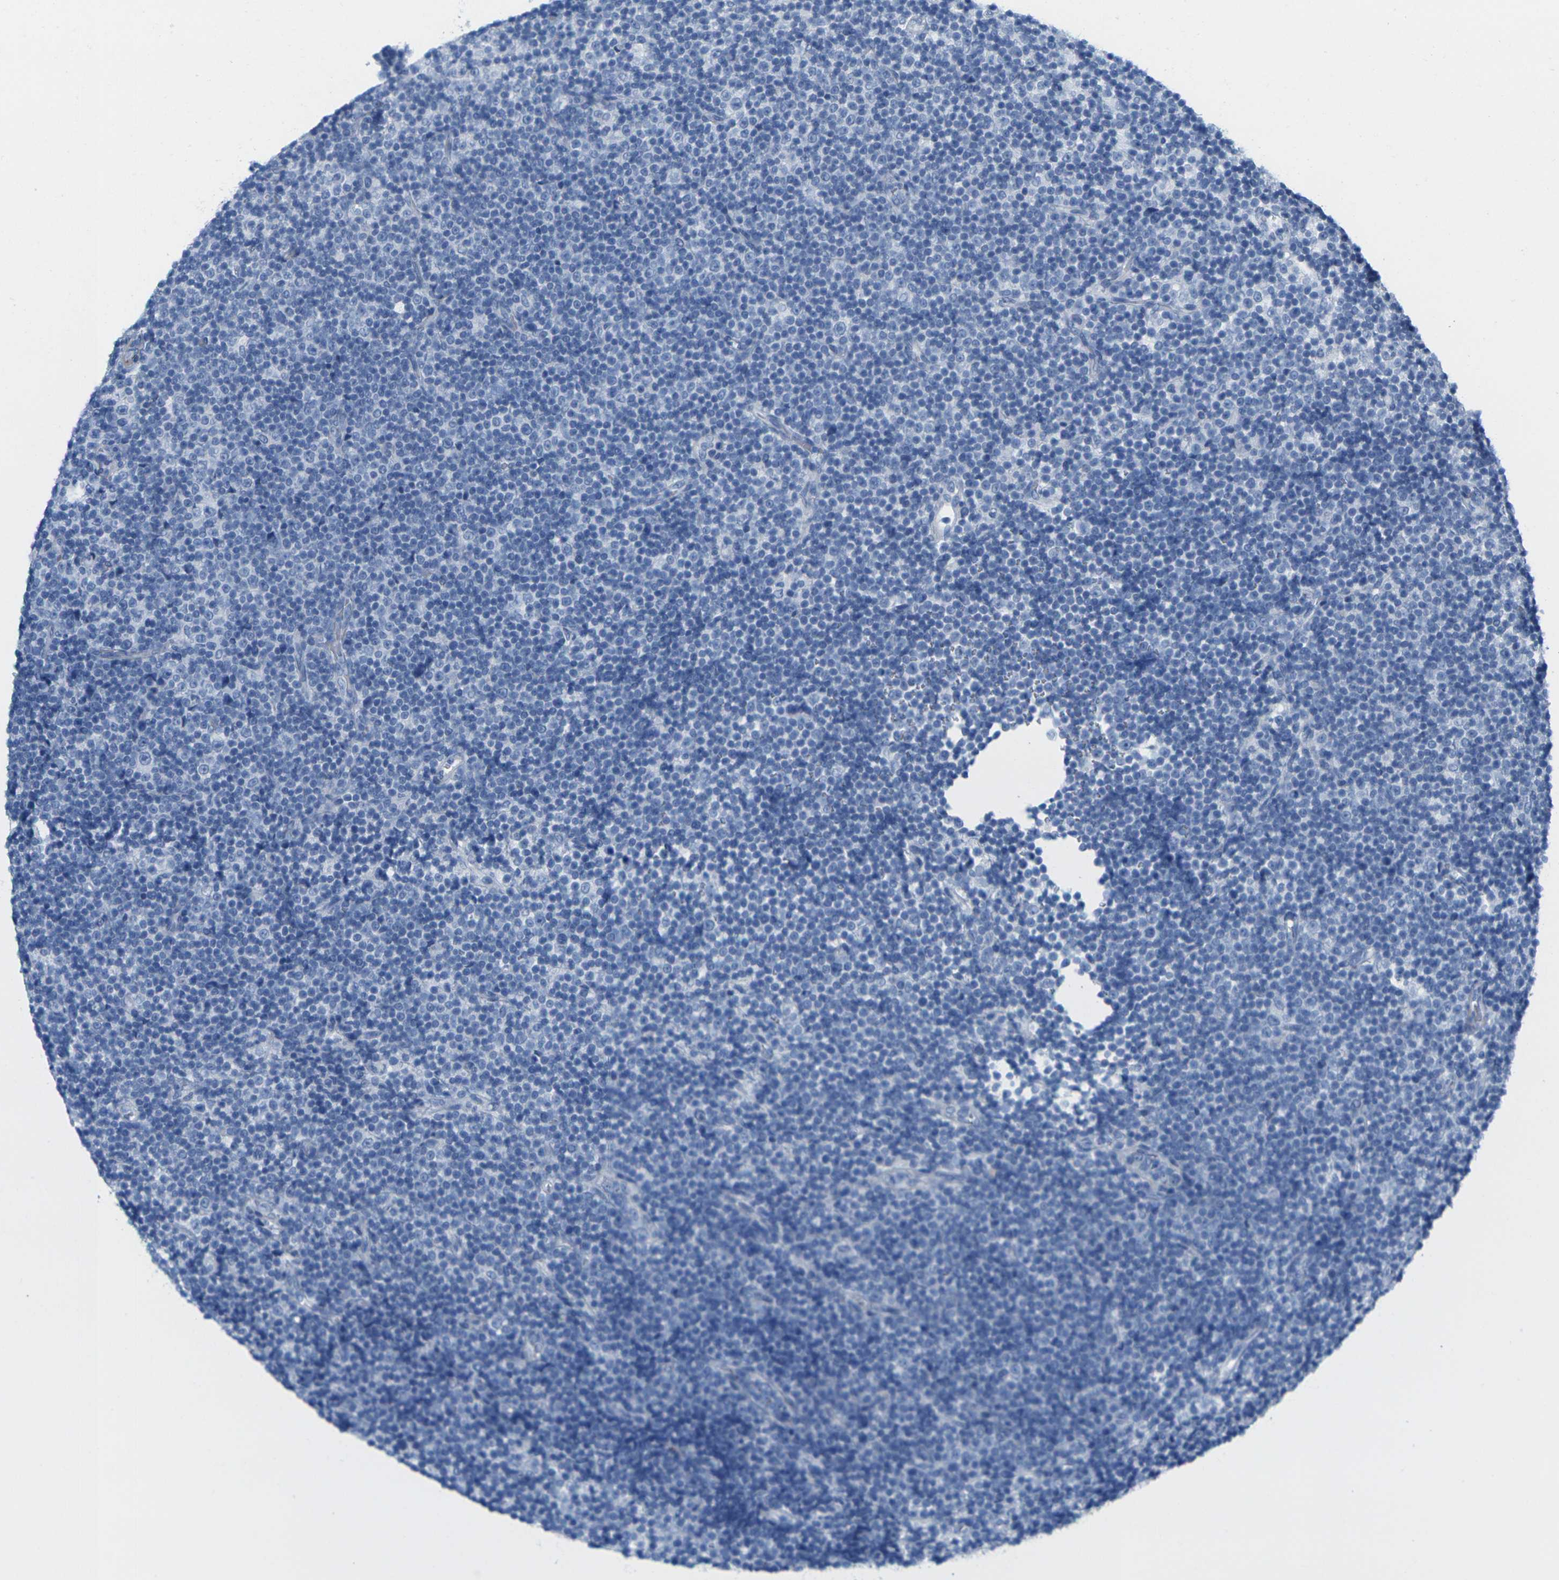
{"staining": {"intensity": "negative", "quantity": "none", "location": "none"}, "tissue": "lymphoma", "cell_type": "Tumor cells", "image_type": "cancer", "snomed": [{"axis": "morphology", "description": "Malignant lymphoma, non-Hodgkin's type, Low grade"}, {"axis": "topography", "description": "Lymph node"}], "caption": "Protein analysis of low-grade malignant lymphoma, non-Hodgkin's type exhibits no significant positivity in tumor cells. The staining was performed using DAB (3,3'-diaminobenzidine) to visualize the protein expression in brown, while the nuclei were stained in blue with hematoxylin (Magnification: 20x).", "gene": "CNN1", "patient": {"sex": "female", "age": 67}}